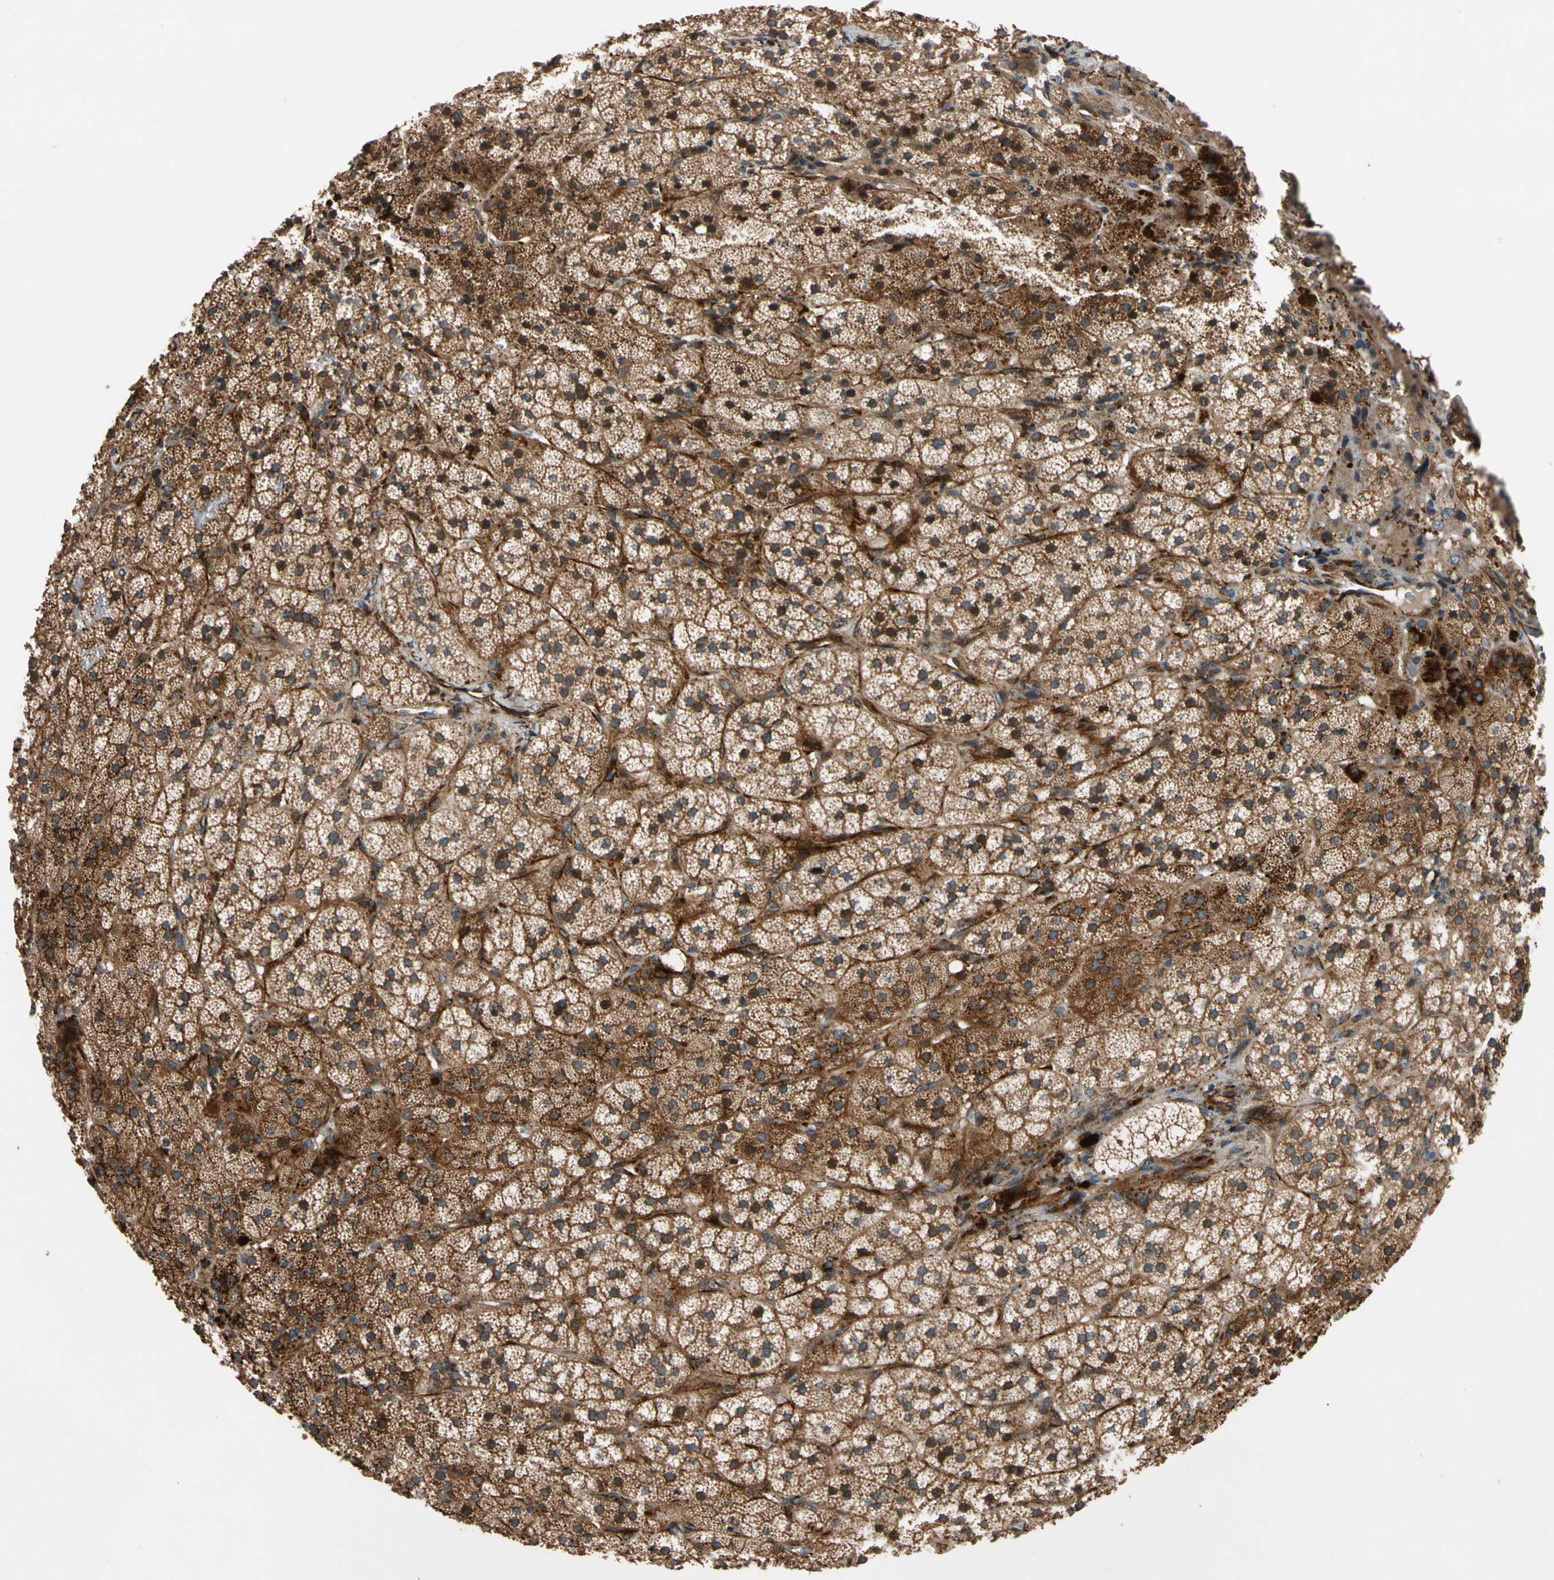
{"staining": {"intensity": "strong", "quantity": ">75%", "location": "cytoplasmic/membranous,nuclear"}, "tissue": "adrenal gland", "cell_type": "Glandular cells", "image_type": "normal", "snomed": [{"axis": "morphology", "description": "Normal tissue, NOS"}, {"axis": "topography", "description": "Adrenal gland"}], "caption": "A high amount of strong cytoplasmic/membranous,nuclear staining is appreciated in about >75% of glandular cells in normal adrenal gland. (DAB (3,3'-diaminobenzidine) IHC with brightfield microscopy, high magnification).", "gene": "FGD6", "patient": {"sex": "female", "age": 44}}